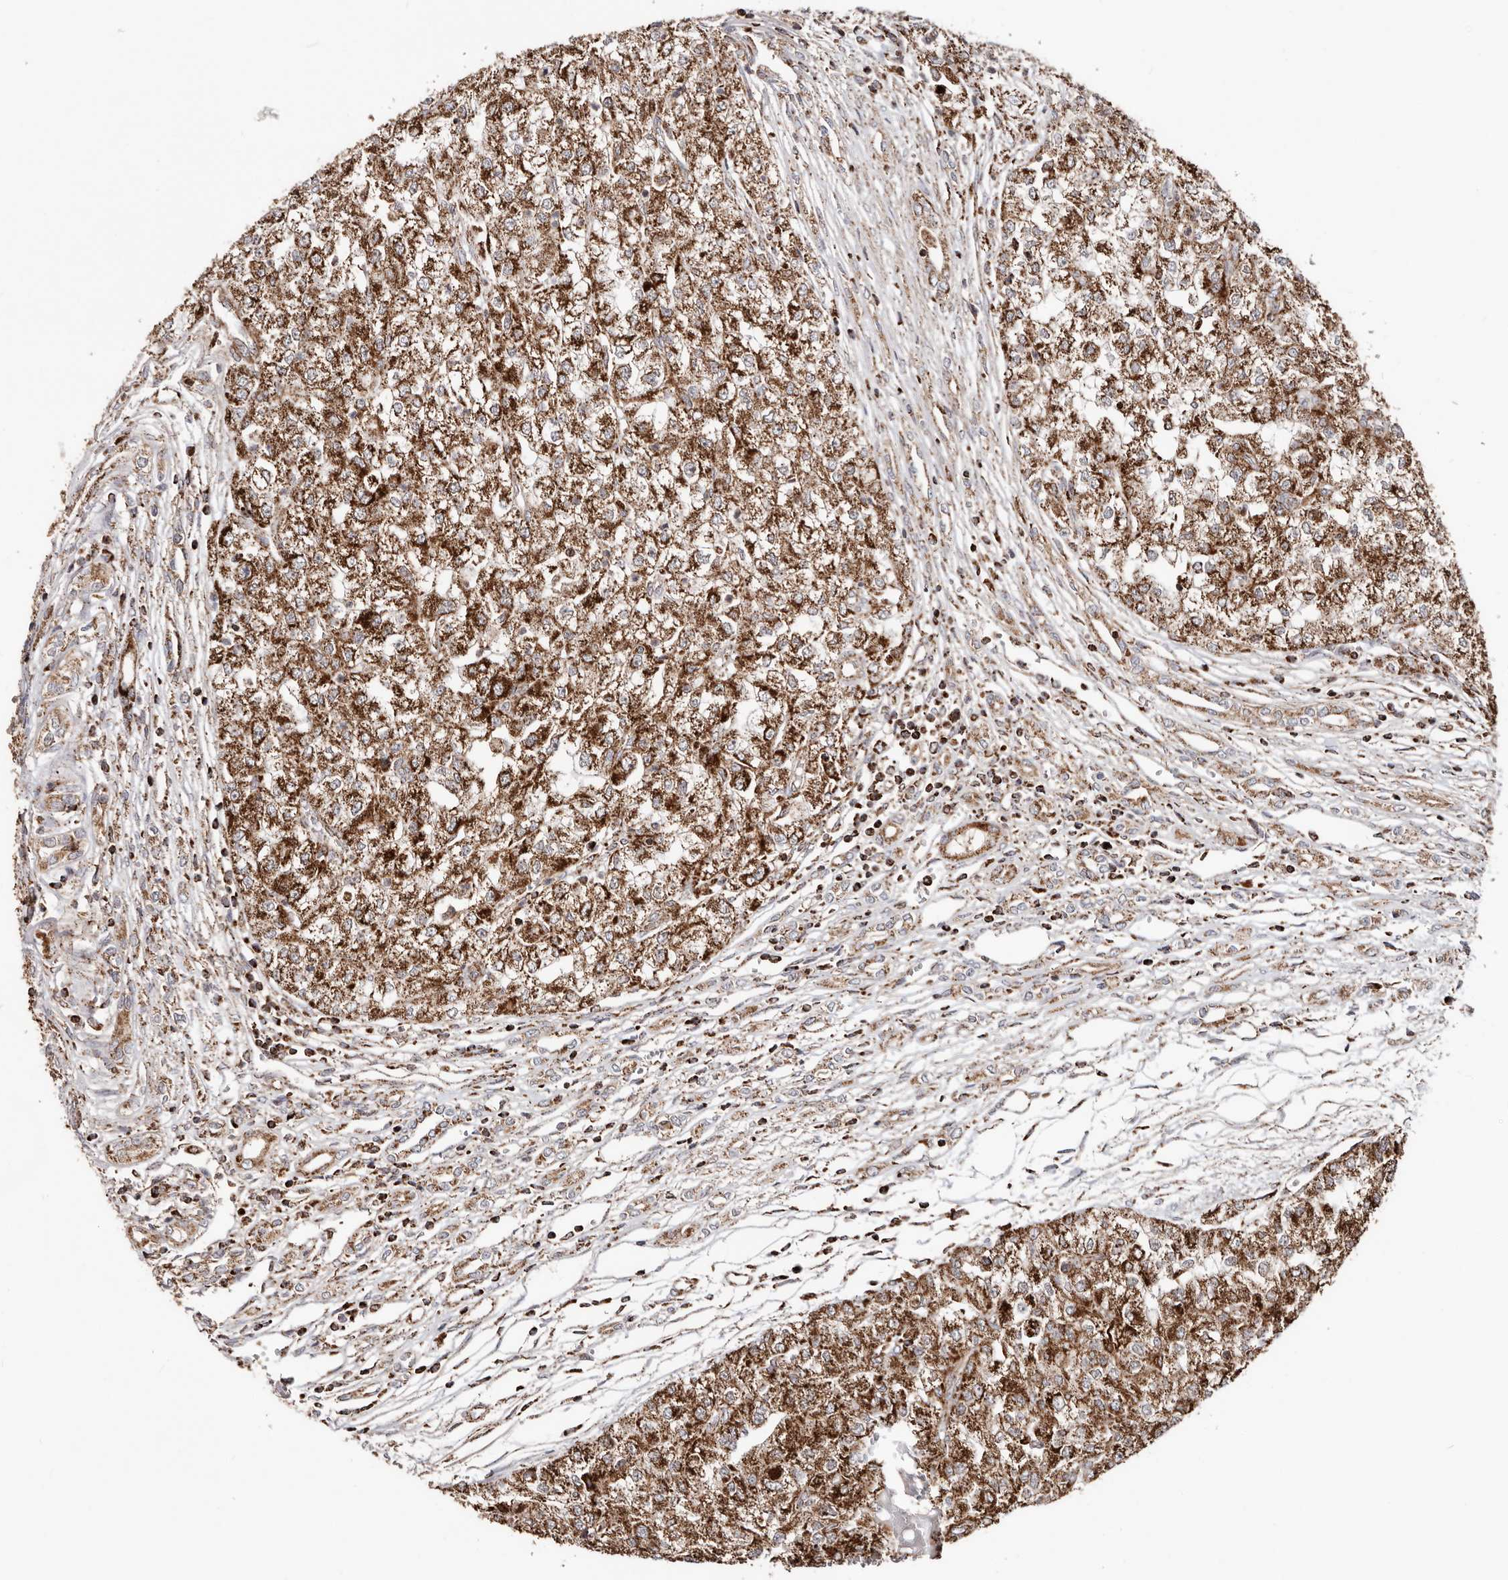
{"staining": {"intensity": "strong", "quantity": ">75%", "location": "cytoplasmic/membranous"}, "tissue": "renal cancer", "cell_type": "Tumor cells", "image_type": "cancer", "snomed": [{"axis": "morphology", "description": "Adenocarcinoma, NOS"}, {"axis": "topography", "description": "Kidney"}], "caption": "Immunohistochemistry staining of adenocarcinoma (renal), which exhibits high levels of strong cytoplasmic/membranous expression in approximately >75% of tumor cells indicating strong cytoplasmic/membranous protein staining. The staining was performed using DAB (brown) for protein detection and nuclei were counterstained in hematoxylin (blue).", "gene": "PRKACB", "patient": {"sex": "female", "age": 54}}